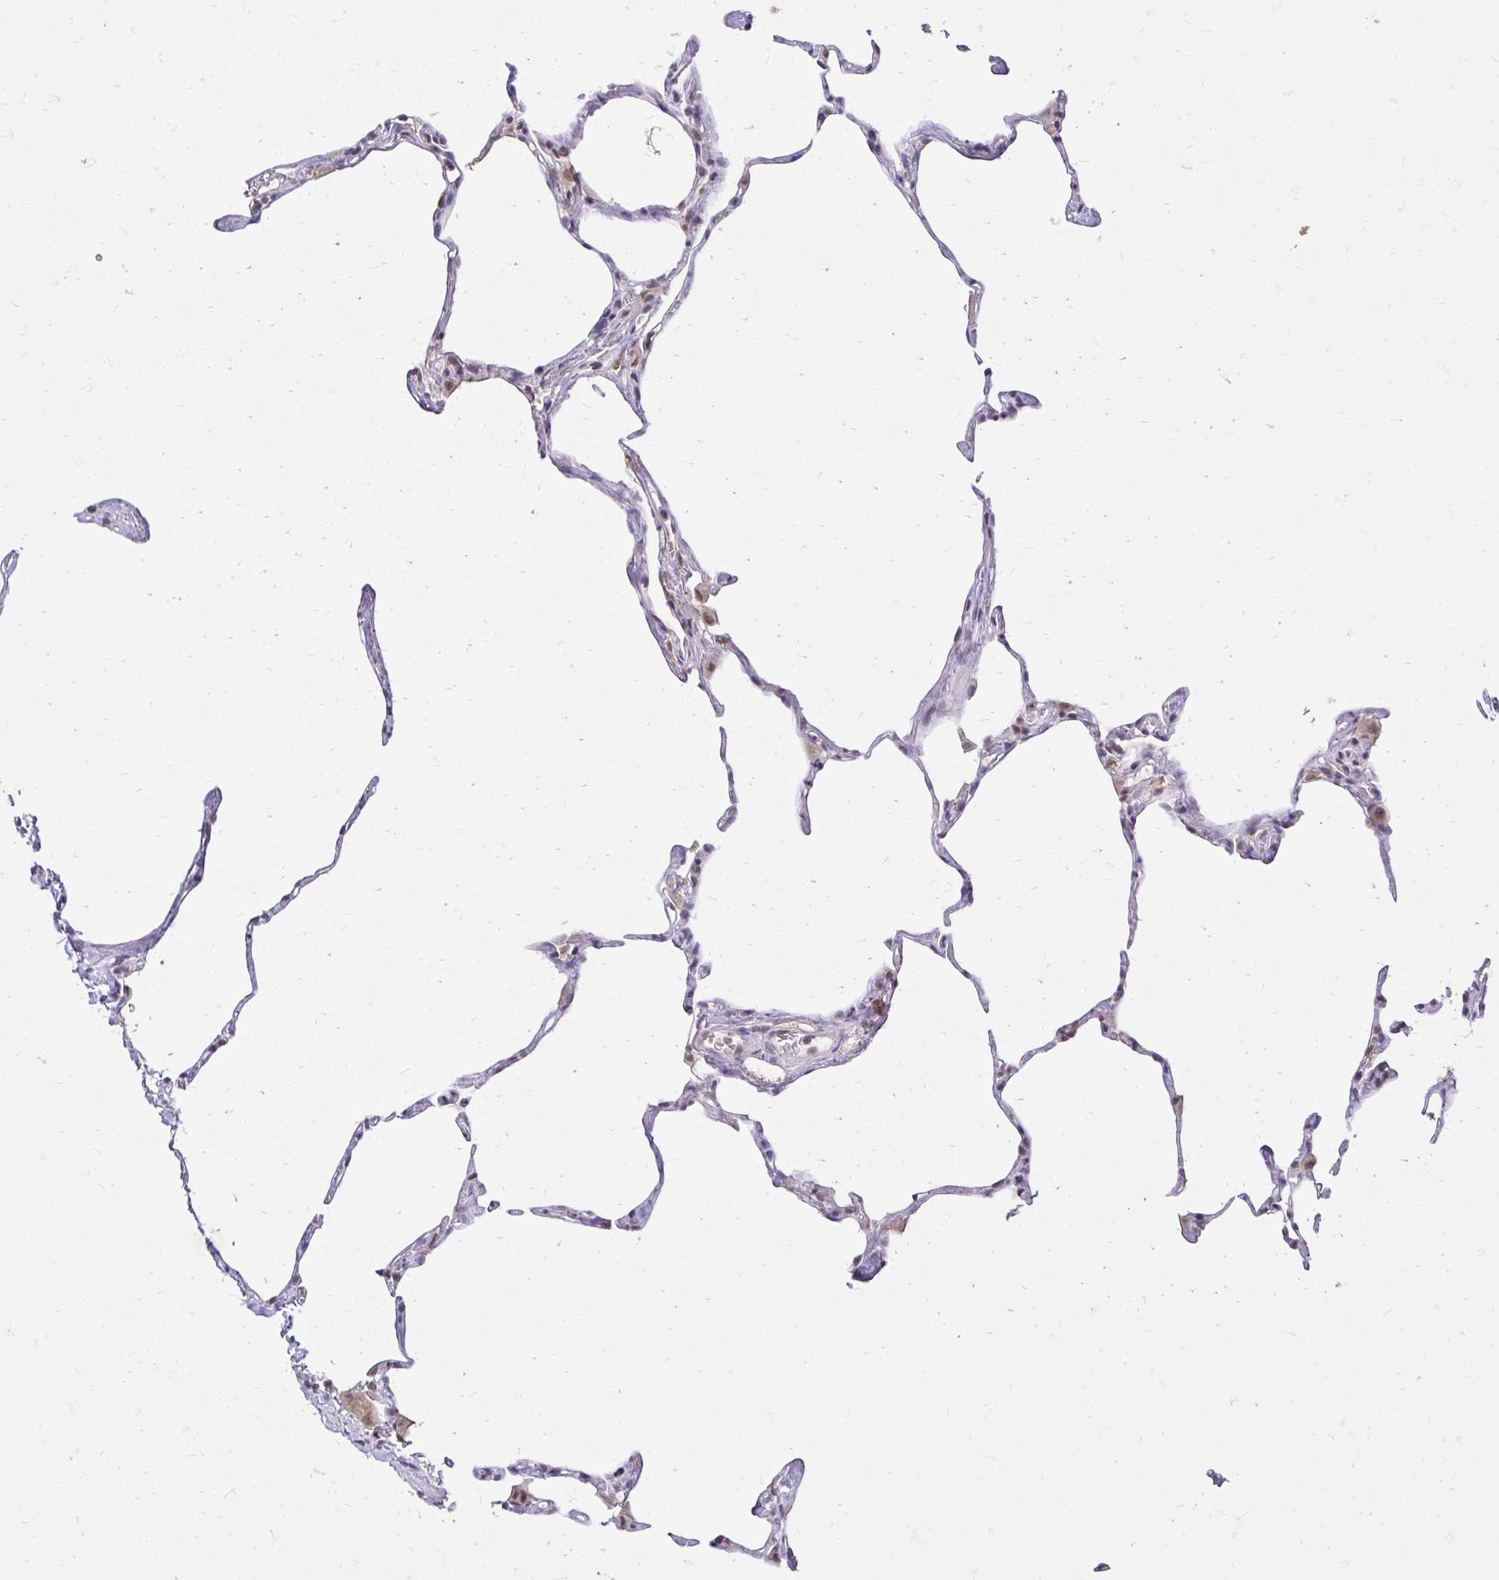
{"staining": {"intensity": "weak", "quantity": "25%-75%", "location": "nuclear"}, "tissue": "lung", "cell_type": "Alveolar cells", "image_type": "normal", "snomed": [{"axis": "morphology", "description": "Normal tissue, NOS"}, {"axis": "topography", "description": "Lung"}], "caption": "Lung stained for a protein exhibits weak nuclear positivity in alveolar cells.", "gene": "RIMS4", "patient": {"sex": "male", "age": 65}}